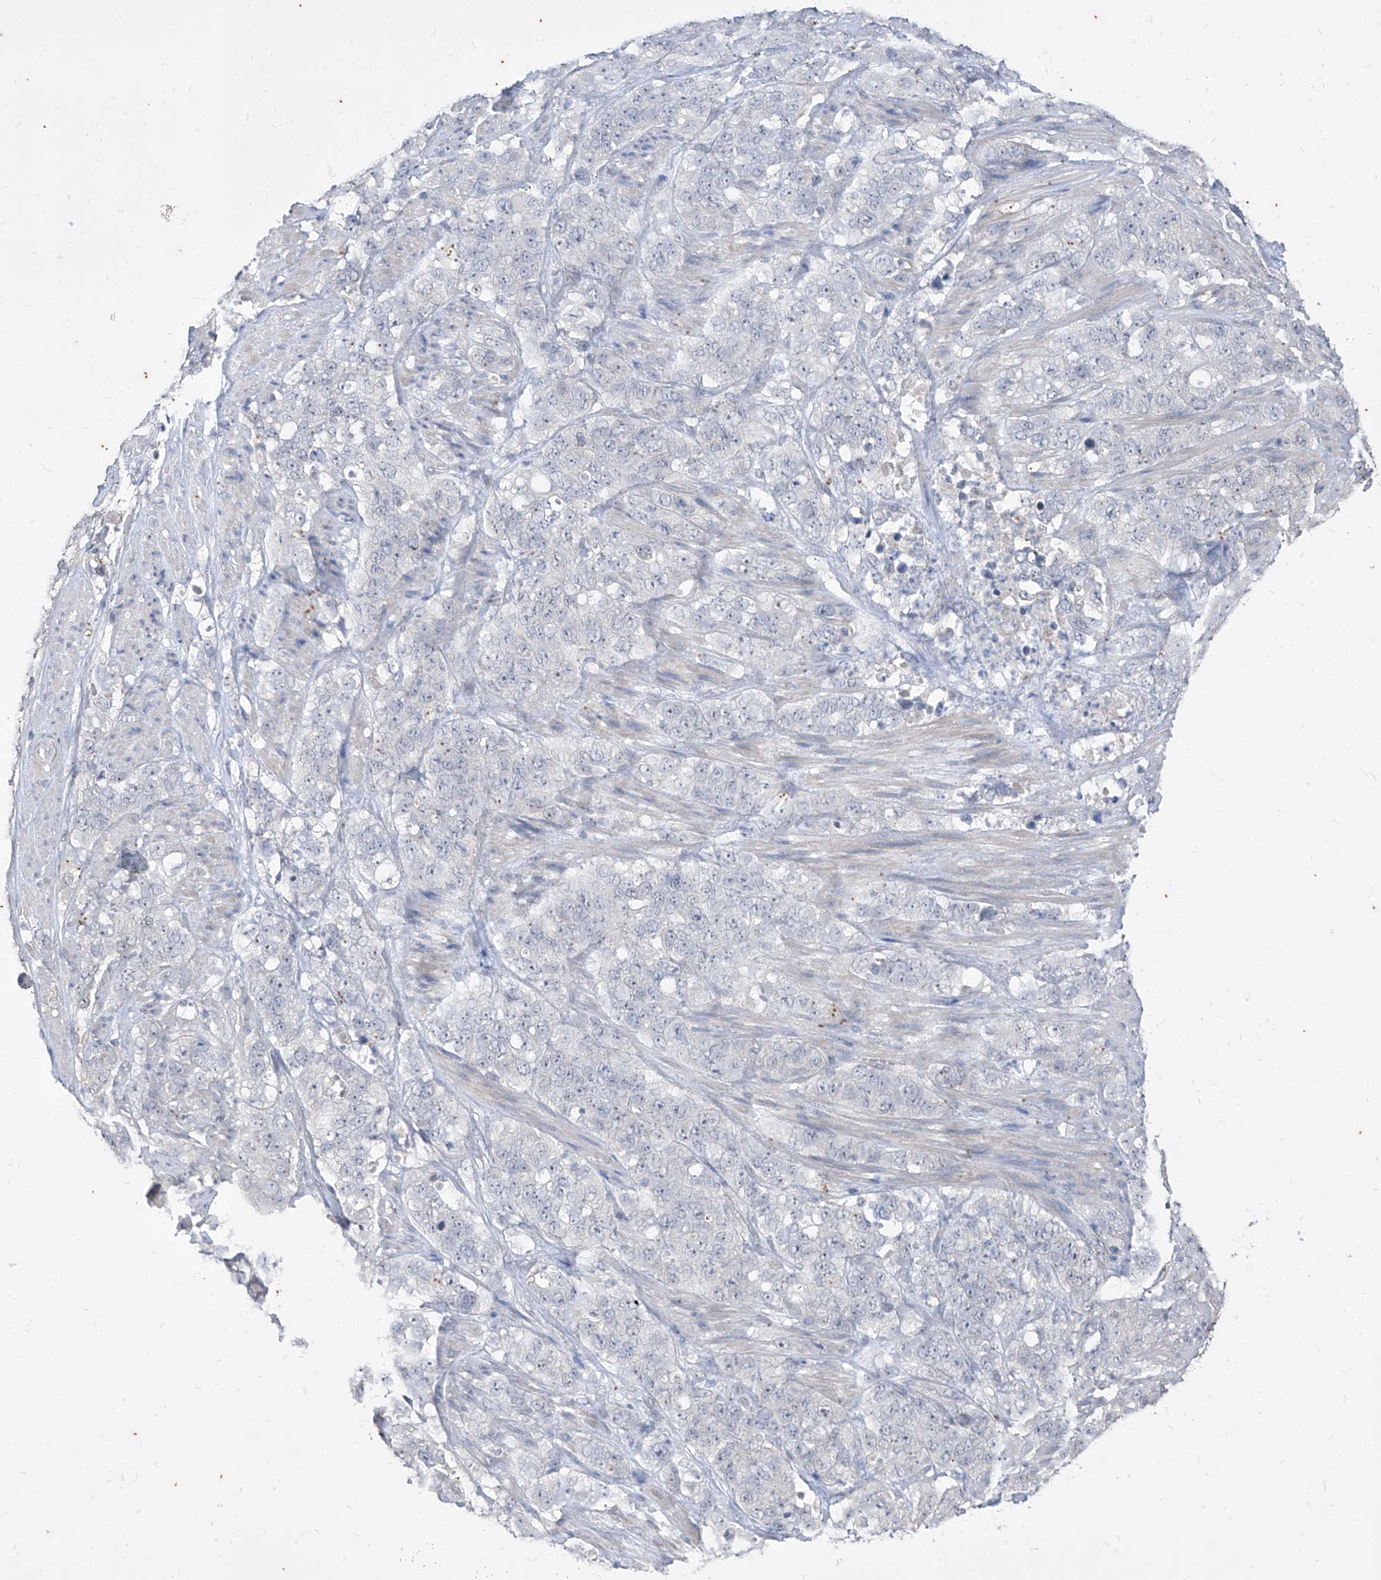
{"staining": {"intensity": "negative", "quantity": "none", "location": "none"}, "tissue": "stomach cancer", "cell_type": "Tumor cells", "image_type": "cancer", "snomed": [{"axis": "morphology", "description": "Adenocarcinoma, NOS"}, {"axis": "topography", "description": "Stomach"}], "caption": "IHC of human stomach adenocarcinoma exhibits no expression in tumor cells.", "gene": "PHF20L1", "patient": {"sex": "male", "age": 48}}